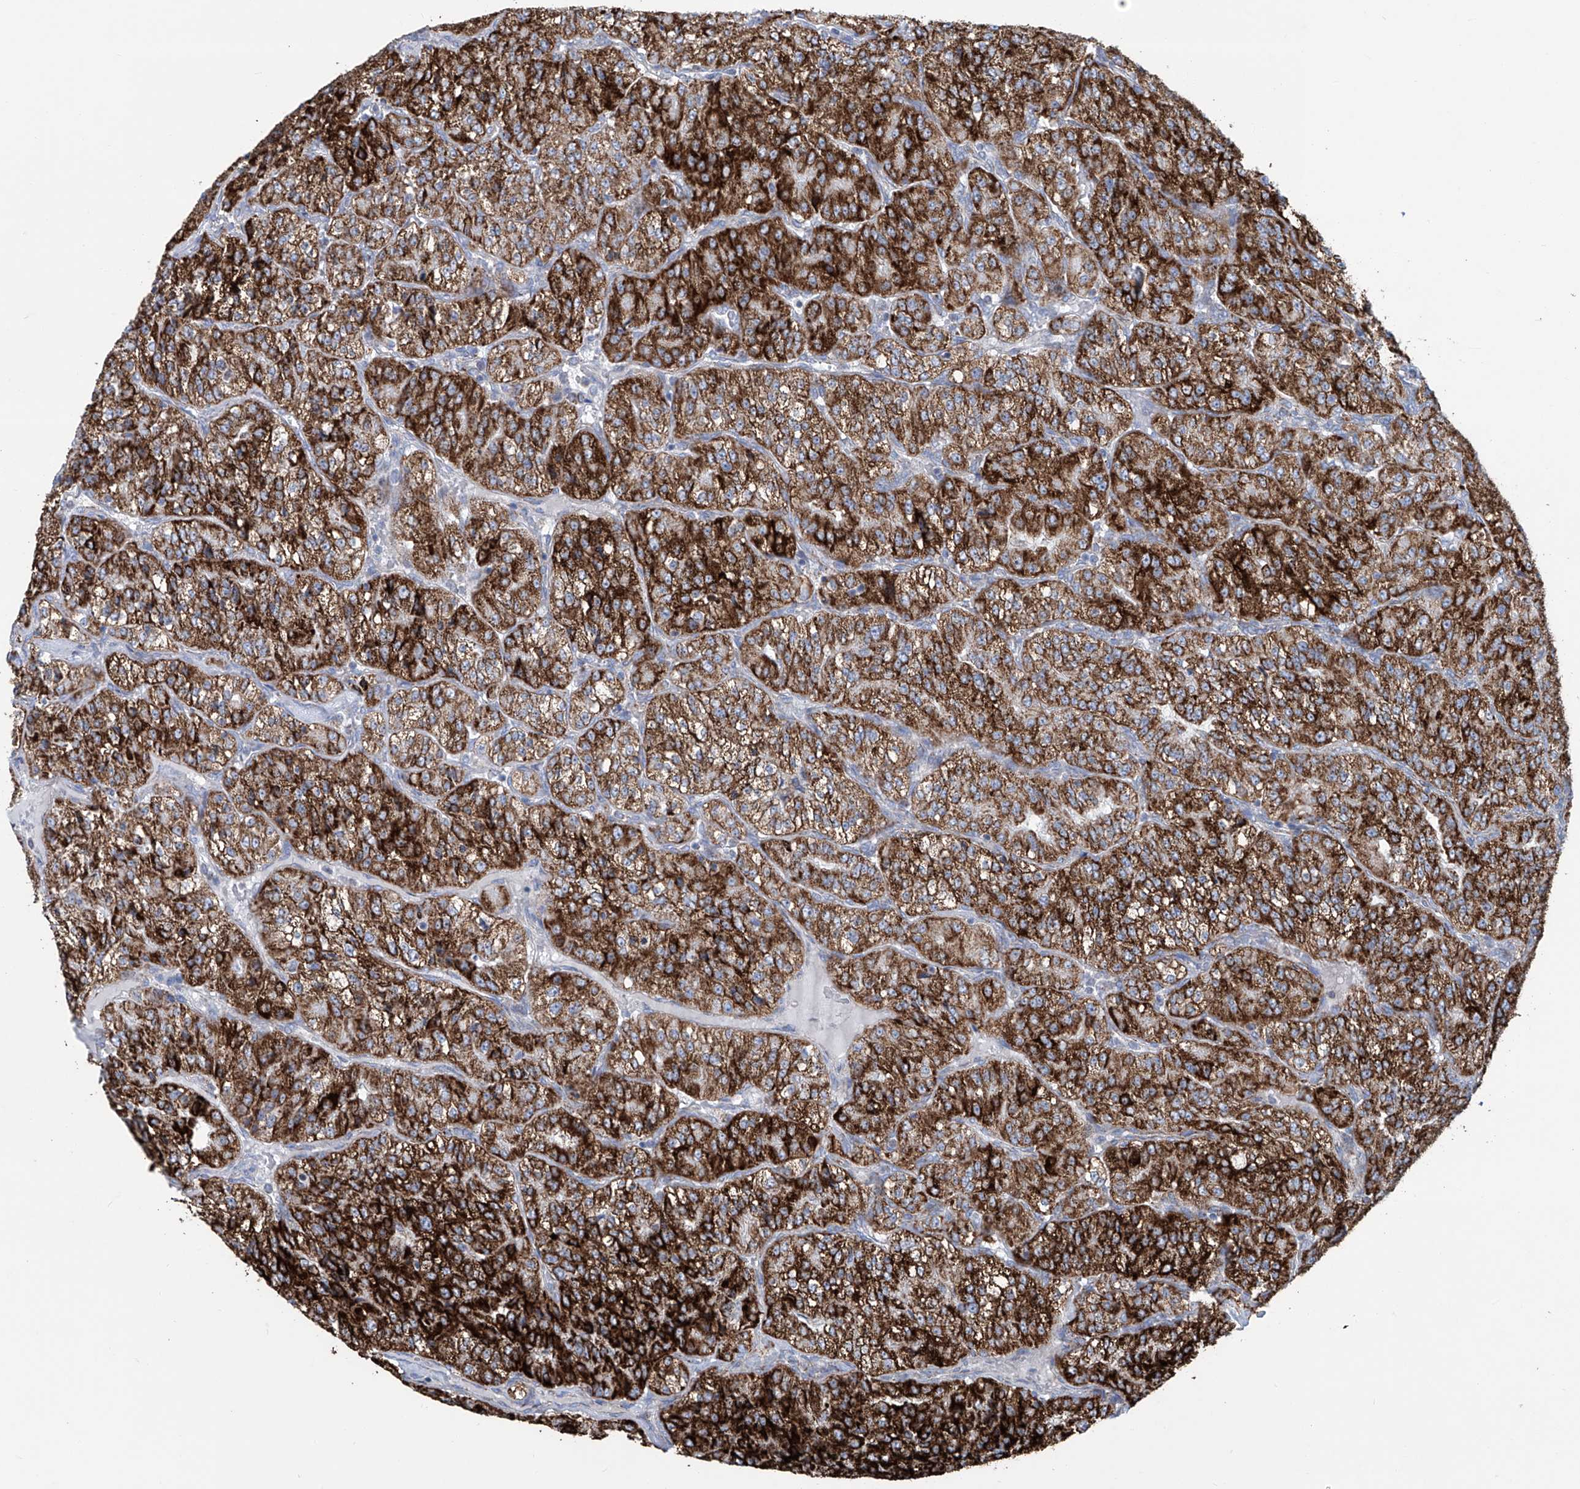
{"staining": {"intensity": "strong", "quantity": ">75%", "location": "cytoplasmic/membranous"}, "tissue": "renal cancer", "cell_type": "Tumor cells", "image_type": "cancer", "snomed": [{"axis": "morphology", "description": "Adenocarcinoma, NOS"}, {"axis": "topography", "description": "Kidney"}], "caption": "Human renal cancer (adenocarcinoma) stained with a brown dye shows strong cytoplasmic/membranous positive positivity in about >75% of tumor cells.", "gene": "ALDH6A1", "patient": {"sex": "female", "age": 63}}